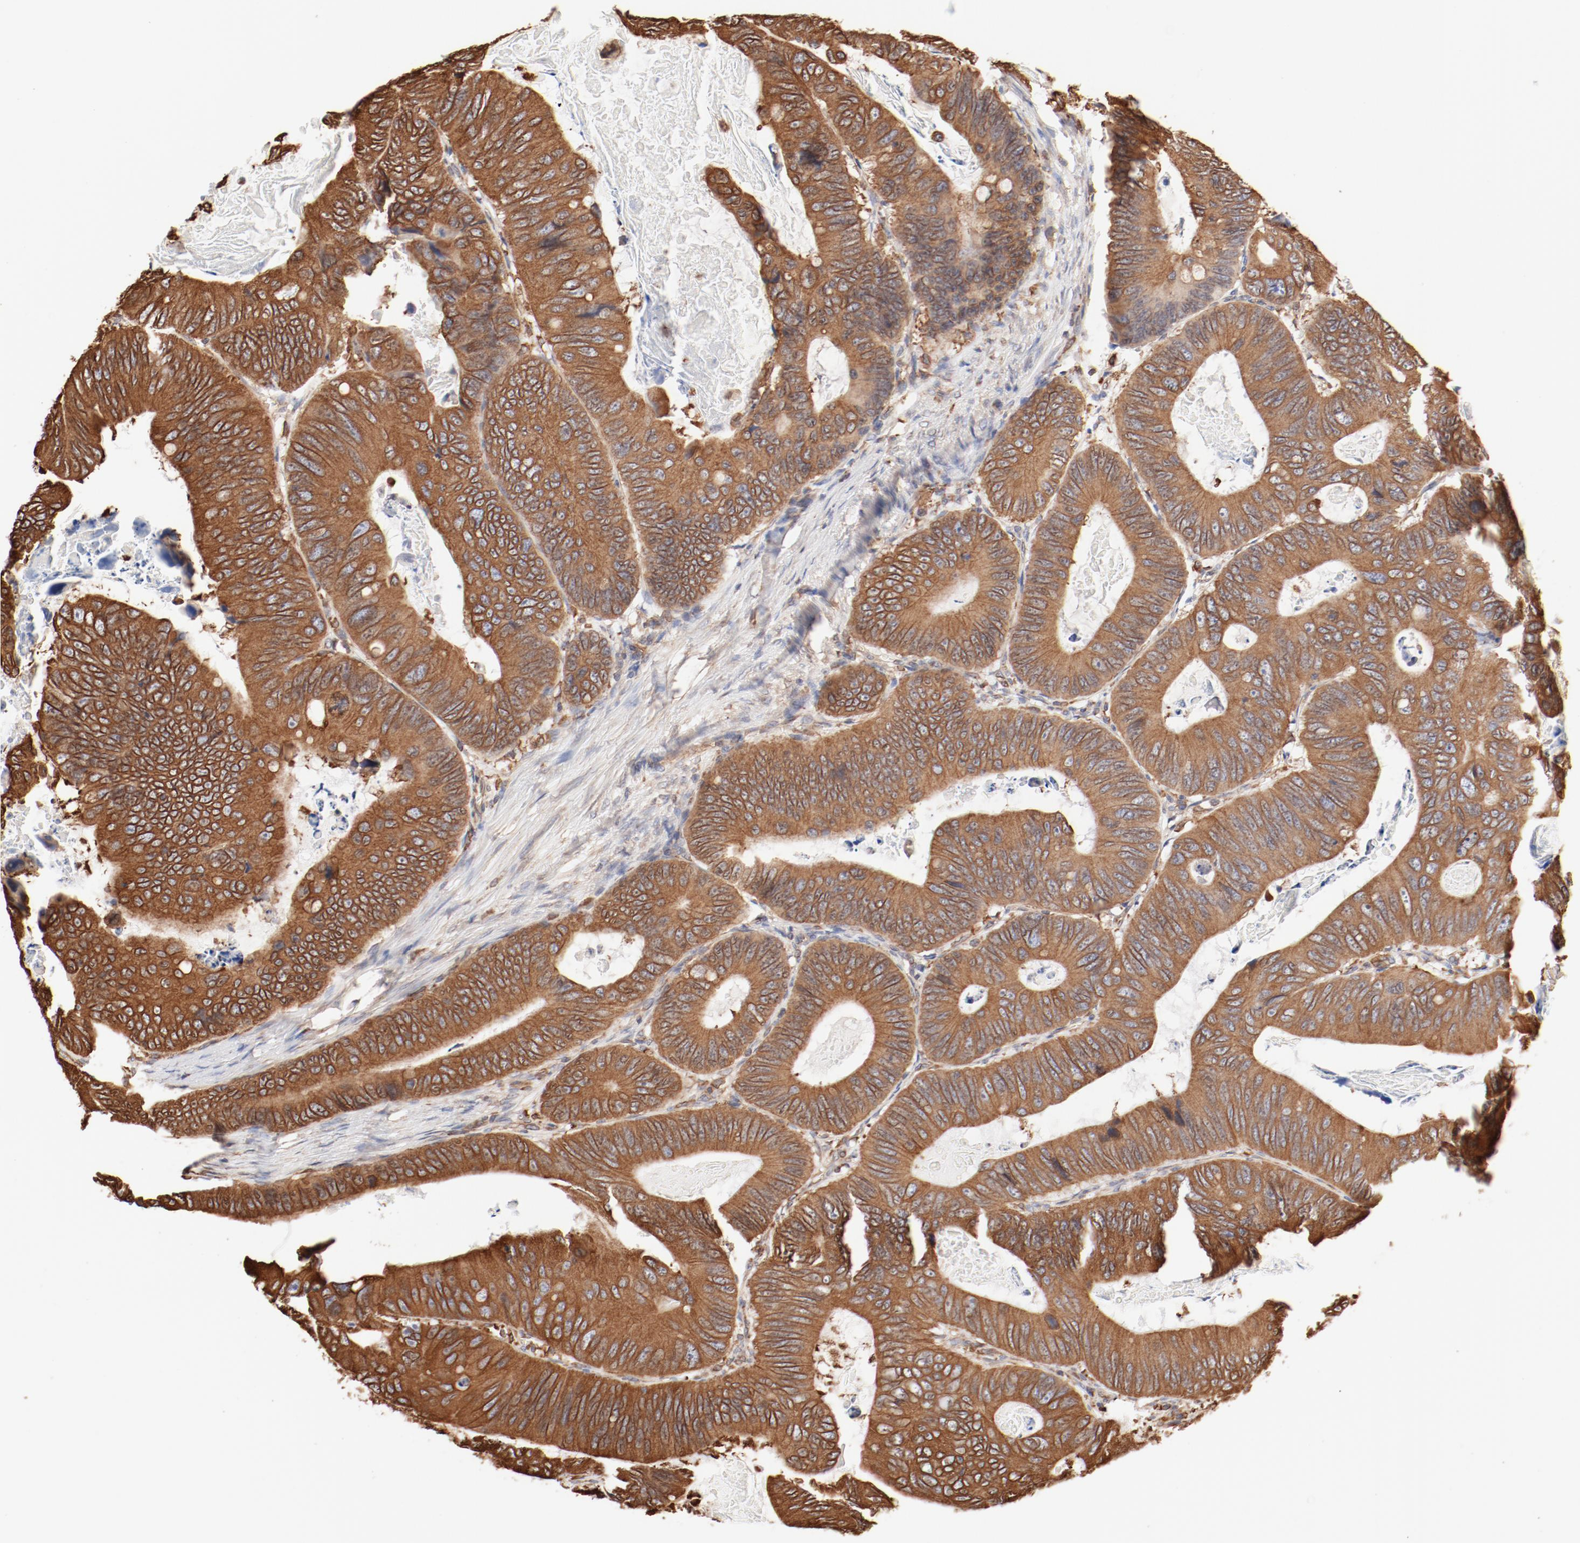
{"staining": {"intensity": "moderate", "quantity": ">75%", "location": "cytoplasmic/membranous"}, "tissue": "colorectal cancer", "cell_type": "Tumor cells", "image_type": "cancer", "snomed": [{"axis": "morphology", "description": "Adenocarcinoma, NOS"}, {"axis": "topography", "description": "Colon"}], "caption": "Brown immunohistochemical staining in human adenocarcinoma (colorectal) exhibits moderate cytoplasmic/membranous positivity in approximately >75% of tumor cells.", "gene": "BCAP31", "patient": {"sex": "female", "age": 55}}